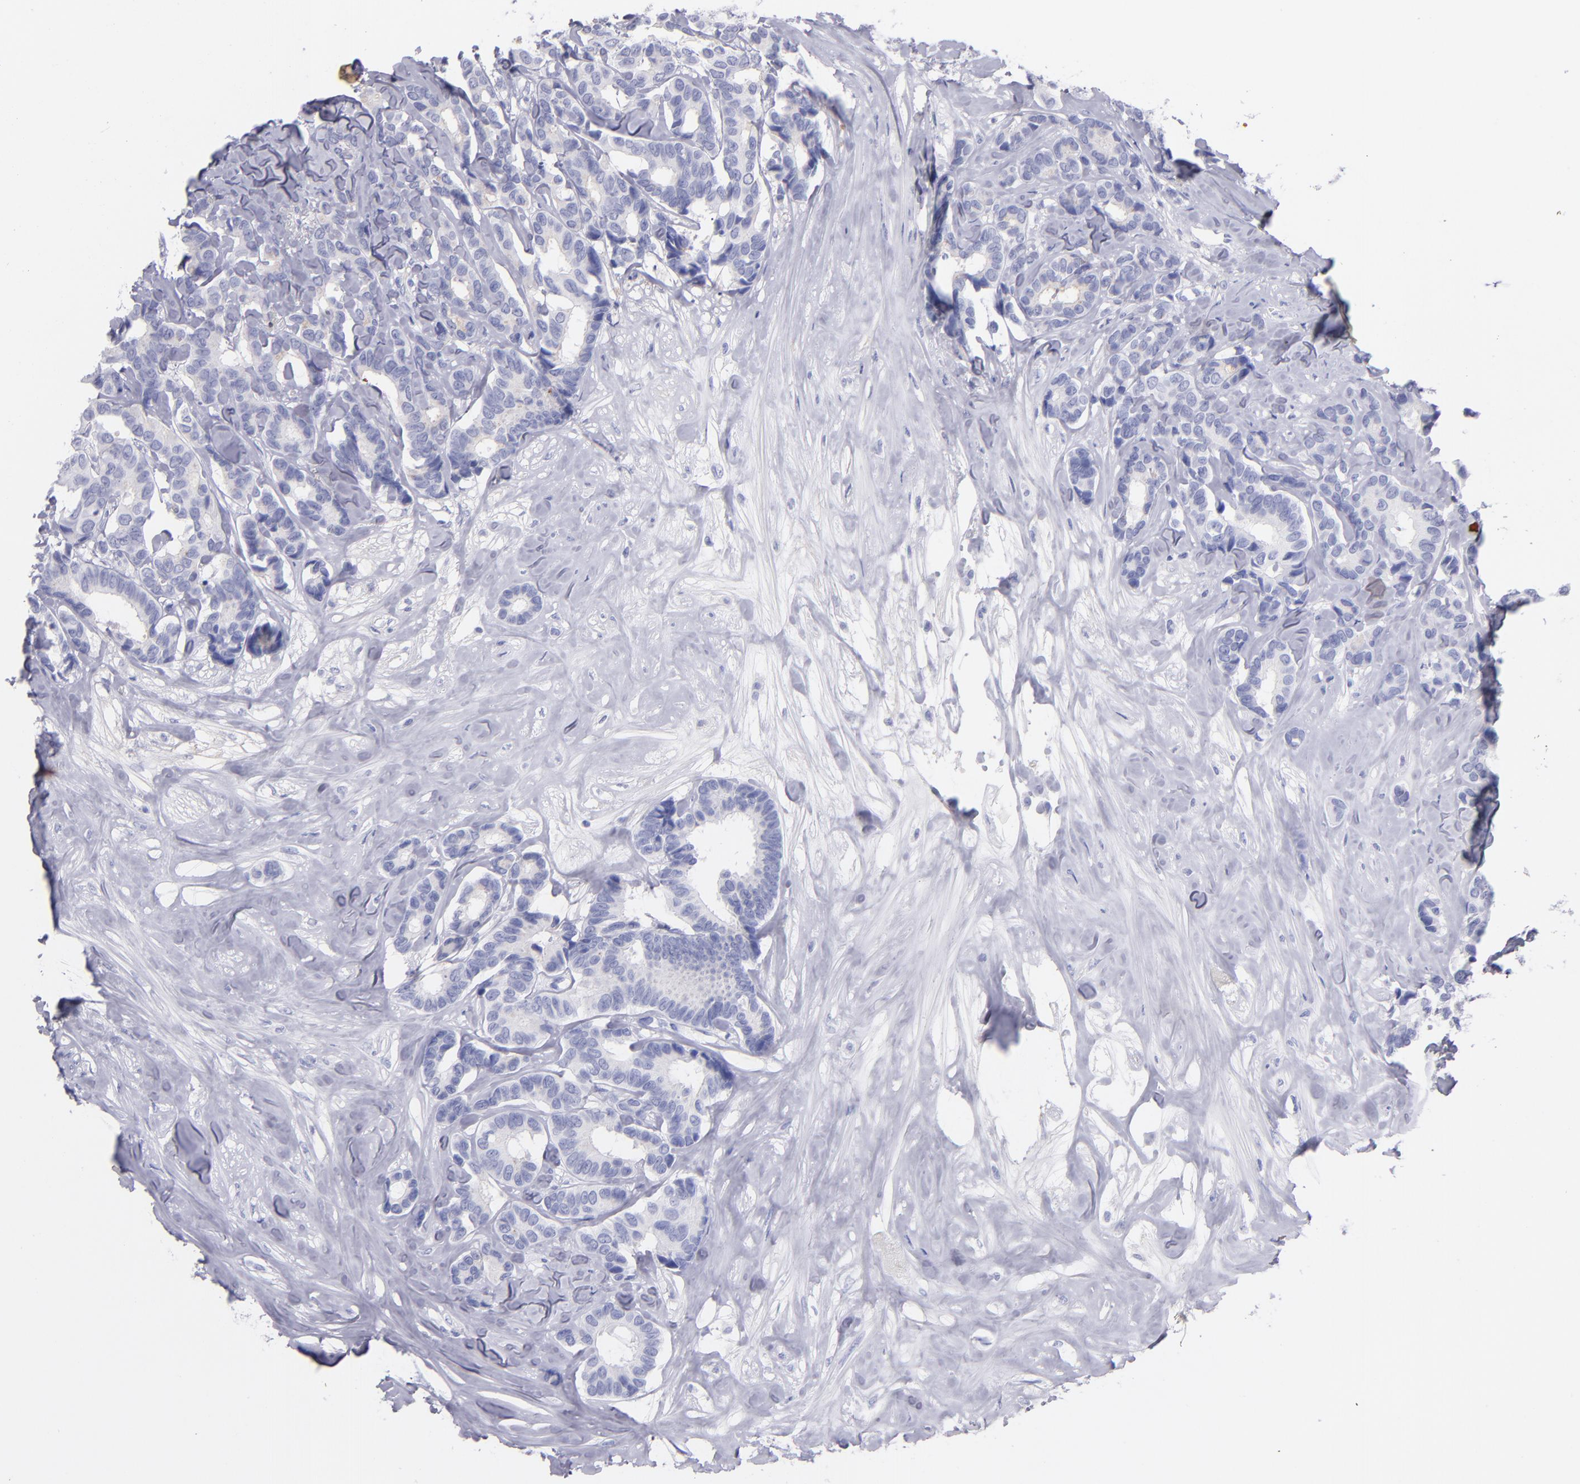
{"staining": {"intensity": "negative", "quantity": "none", "location": "none"}, "tissue": "breast cancer", "cell_type": "Tumor cells", "image_type": "cancer", "snomed": [{"axis": "morphology", "description": "Duct carcinoma"}, {"axis": "topography", "description": "Breast"}], "caption": "The histopathology image shows no staining of tumor cells in intraductal carcinoma (breast).", "gene": "CD82", "patient": {"sex": "female", "age": 87}}